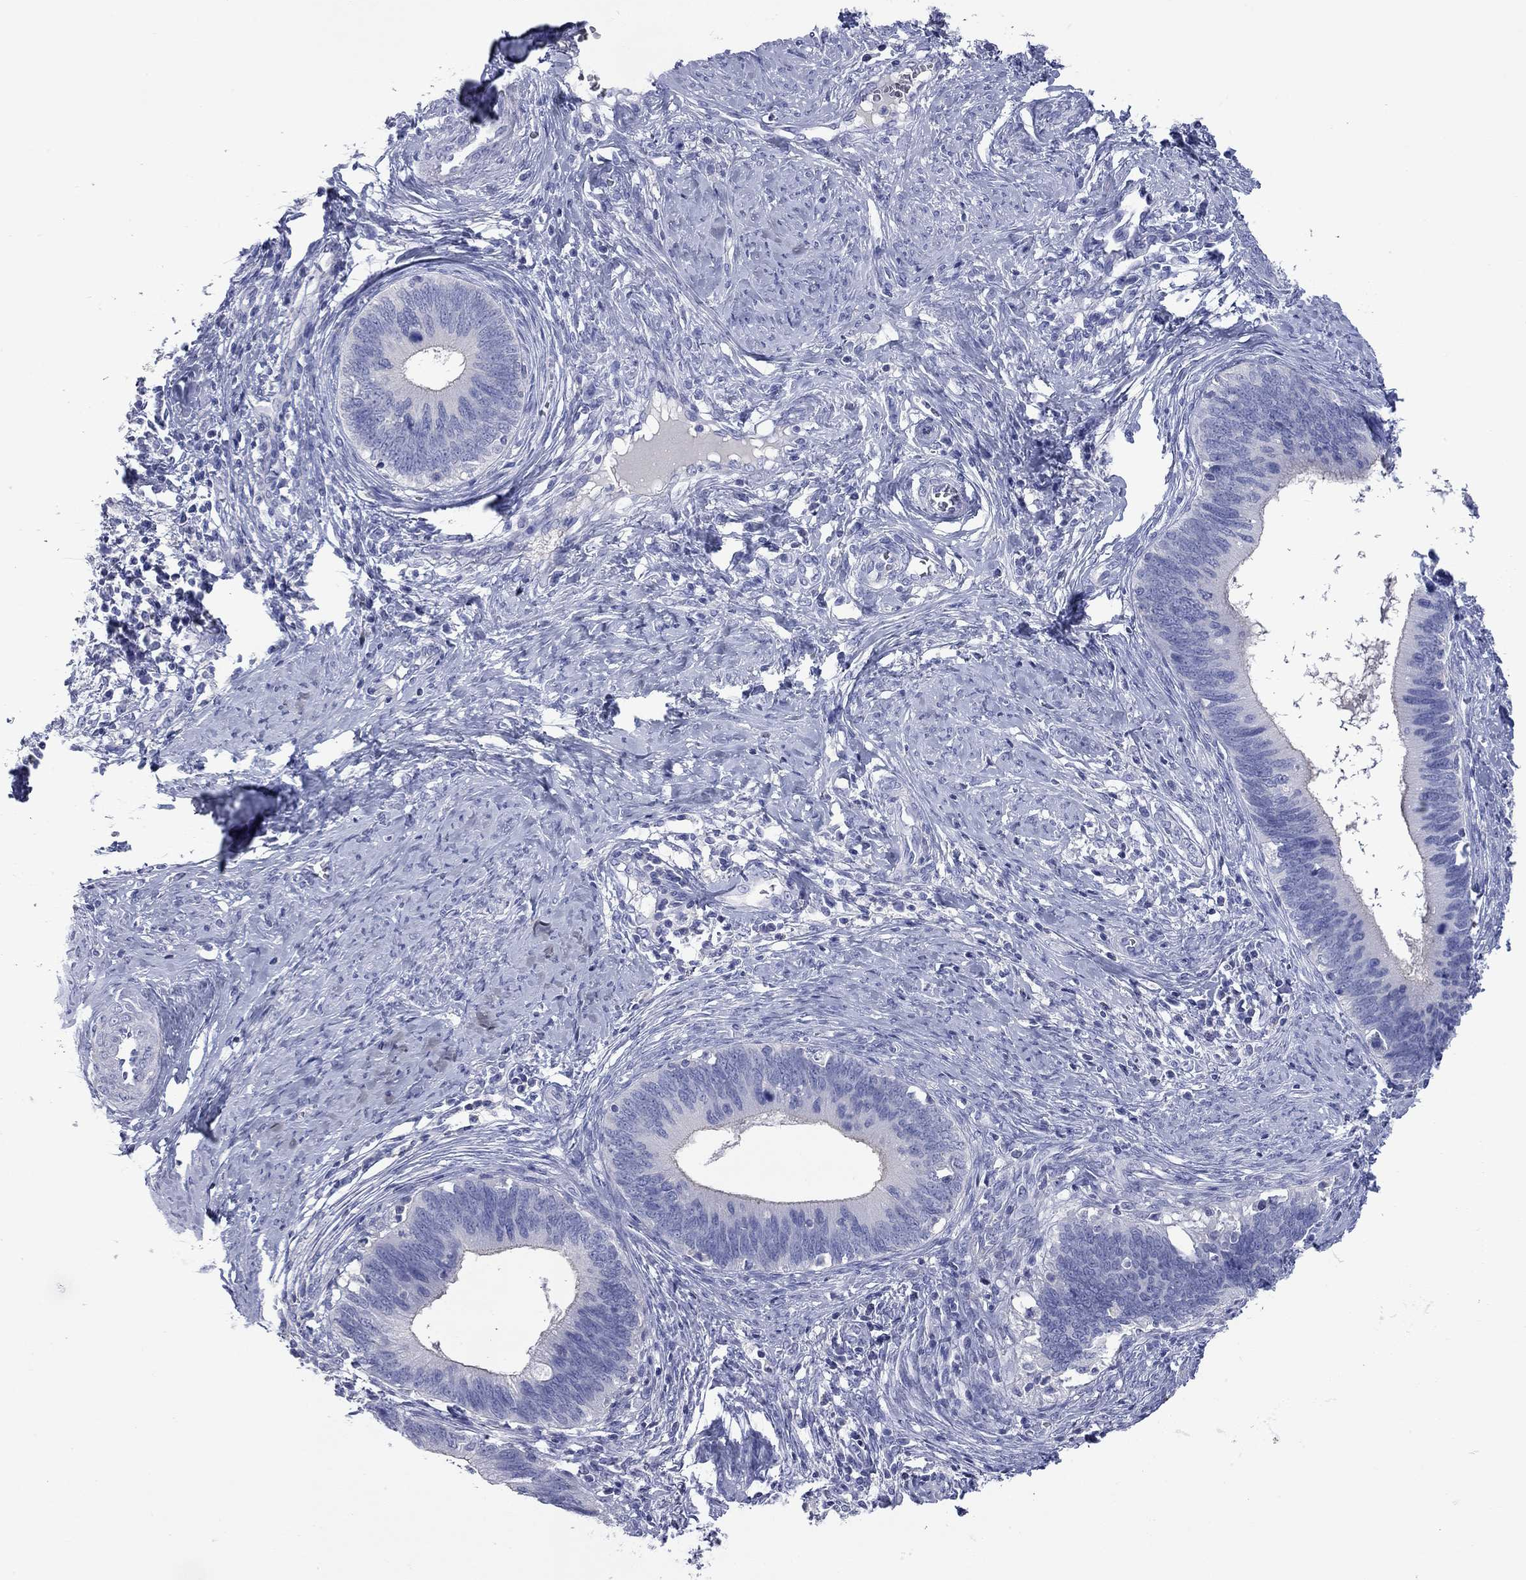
{"staining": {"intensity": "negative", "quantity": "none", "location": "none"}, "tissue": "cervical cancer", "cell_type": "Tumor cells", "image_type": "cancer", "snomed": [{"axis": "morphology", "description": "Adenocarcinoma, NOS"}, {"axis": "topography", "description": "Cervix"}], "caption": "IHC of human cervical adenocarcinoma exhibits no staining in tumor cells. (DAB immunohistochemistry visualized using brightfield microscopy, high magnification).", "gene": "ACTL7B", "patient": {"sex": "female", "age": 42}}